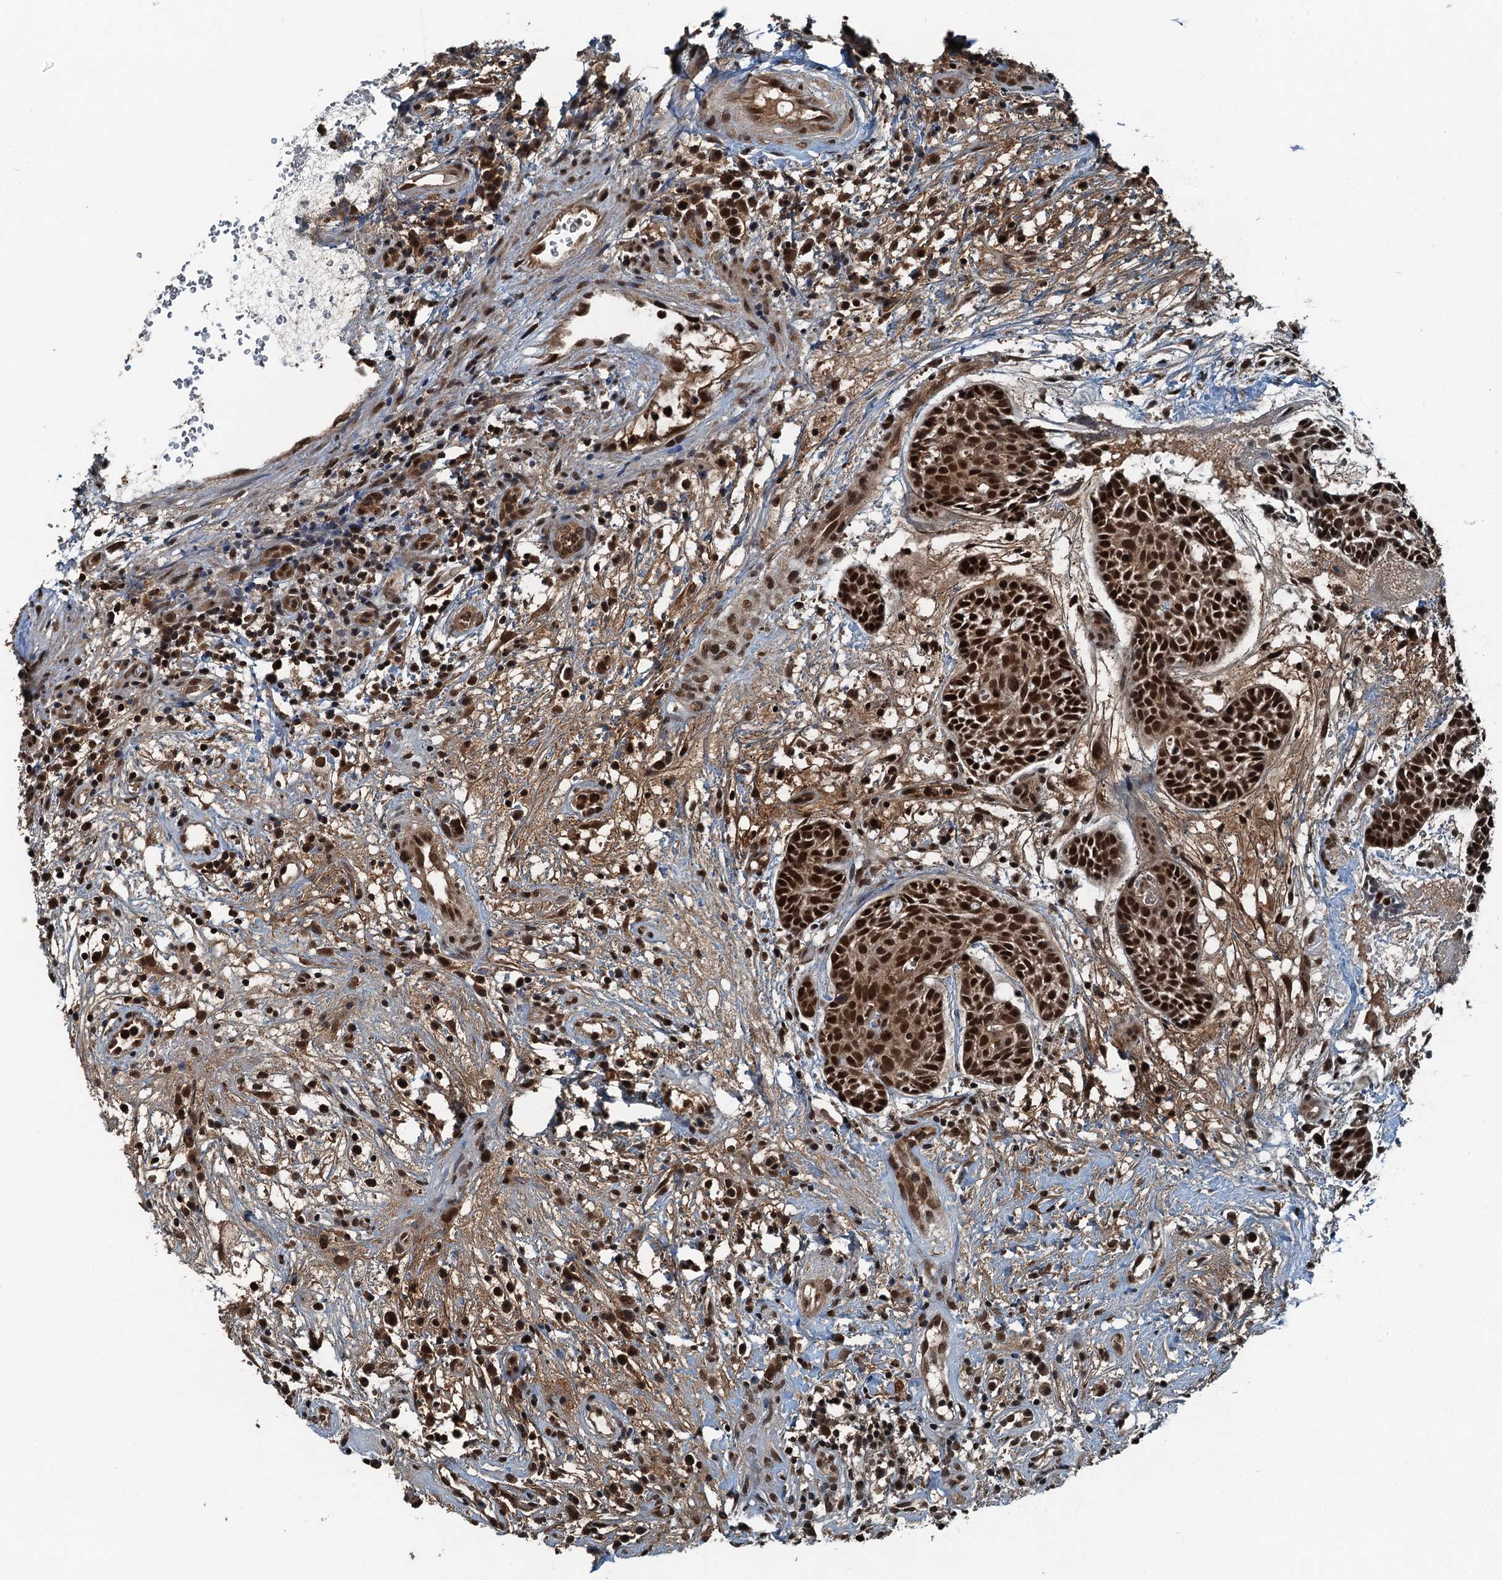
{"staining": {"intensity": "strong", "quantity": ">75%", "location": "nuclear"}, "tissue": "head and neck cancer", "cell_type": "Tumor cells", "image_type": "cancer", "snomed": [{"axis": "morphology", "description": "Adenocarcinoma, NOS"}, {"axis": "topography", "description": "Subcutis"}, {"axis": "topography", "description": "Head-Neck"}], "caption": "Immunohistochemical staining of human head and neck adenocarcinoma exhibits strong nuclear protein expression in approximately >75% of tumor cells.", "gene": "UBXN6", "patient": {"sex": "female", "age": 73}}